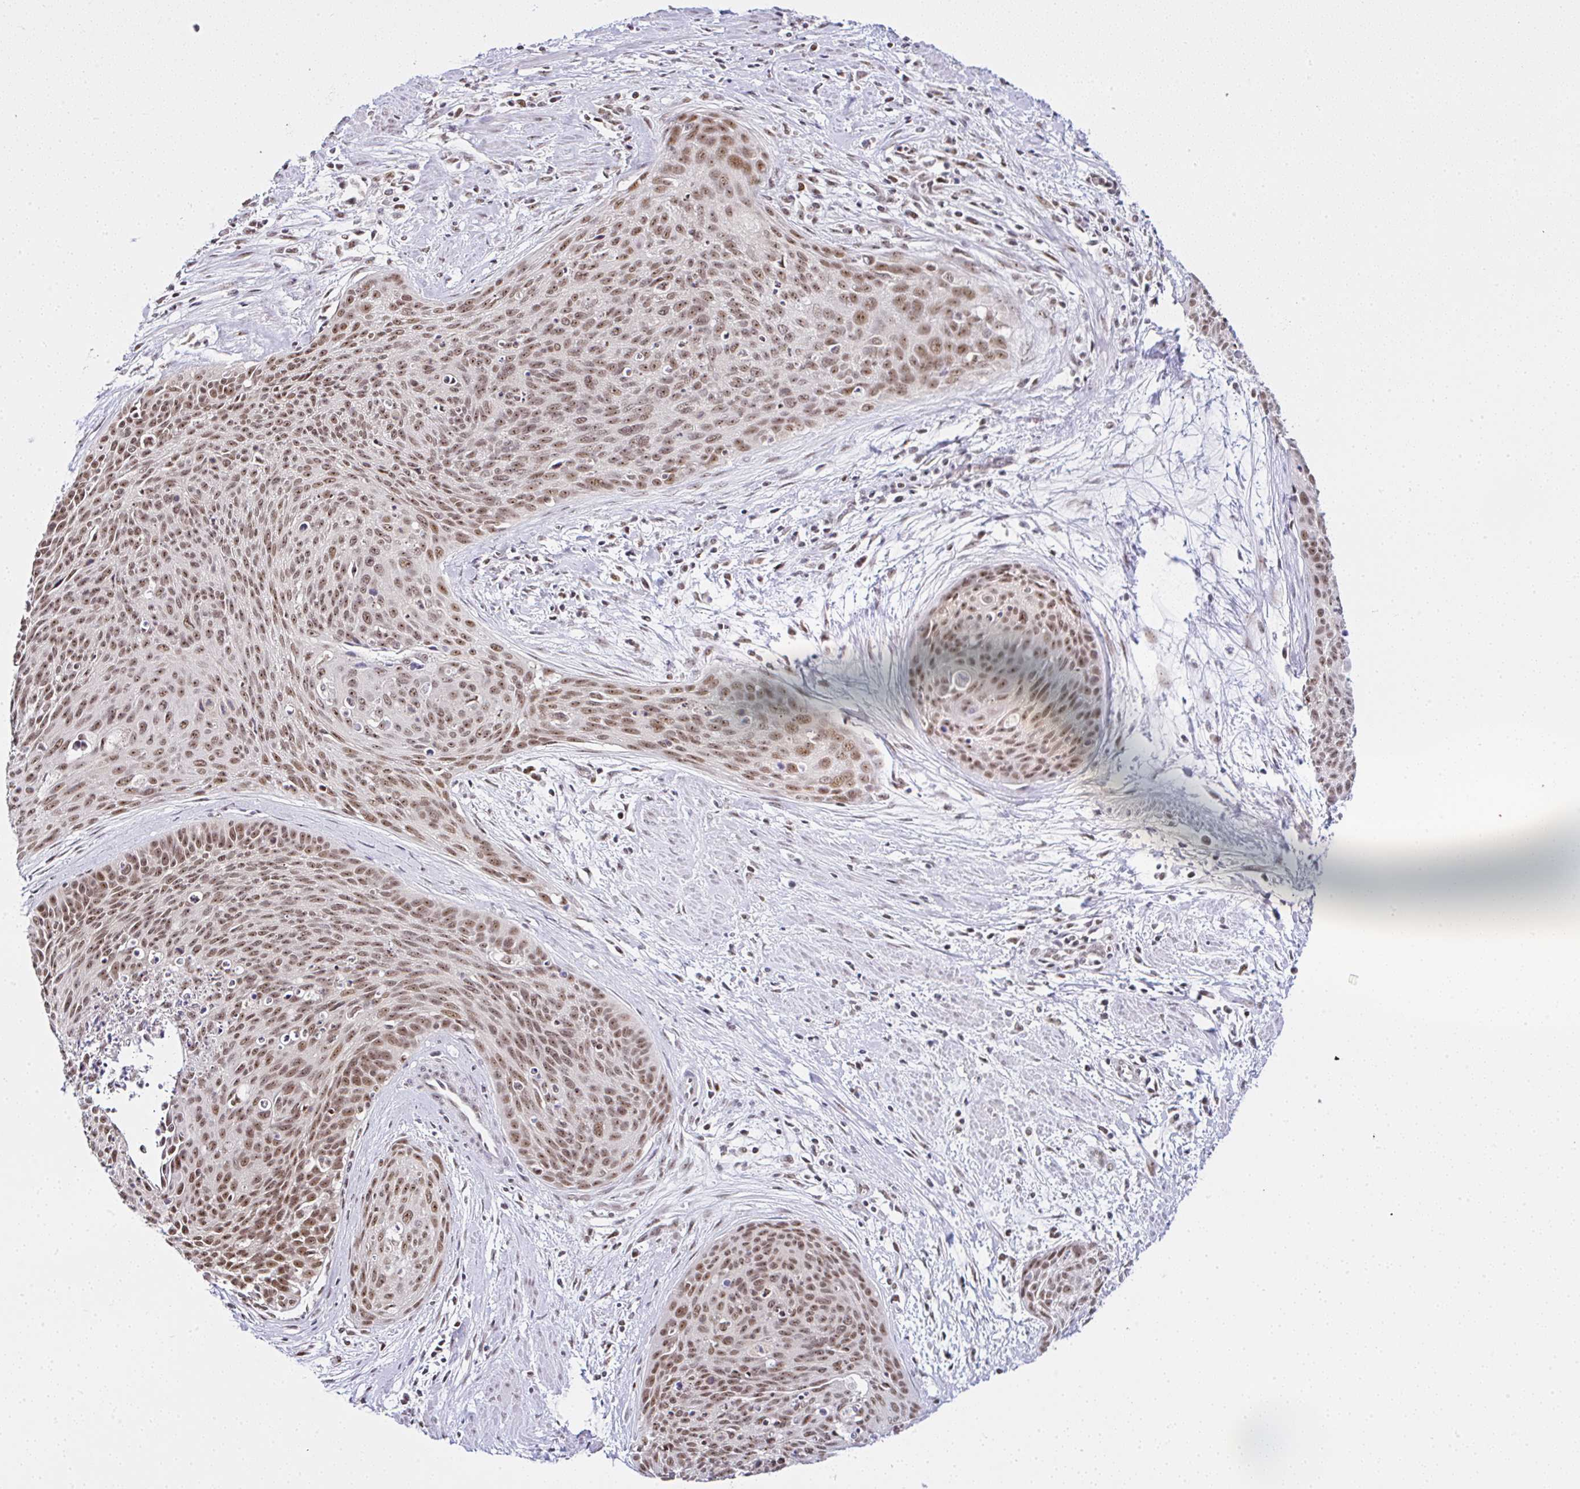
{"staining": {"intensity": "moderate", "quantity": ">75%", "location": "nuclear"}, "tissue": "cervical cancer", "cell_type": "Tumor cells", "image_type": "cancer", "snomed": [{"axis": "morphology", "description": "Squamous cell carcinoma, NOS"}, {"axis": "topography", "description": "Cervix"}], "caption": "Cervical cancer stained for a protein (brown) displays moderate nuclear positive staining in about >75% of tumor cells.", "gene": "PTPN2", "patient": {"sex": "female", "age": 55}}